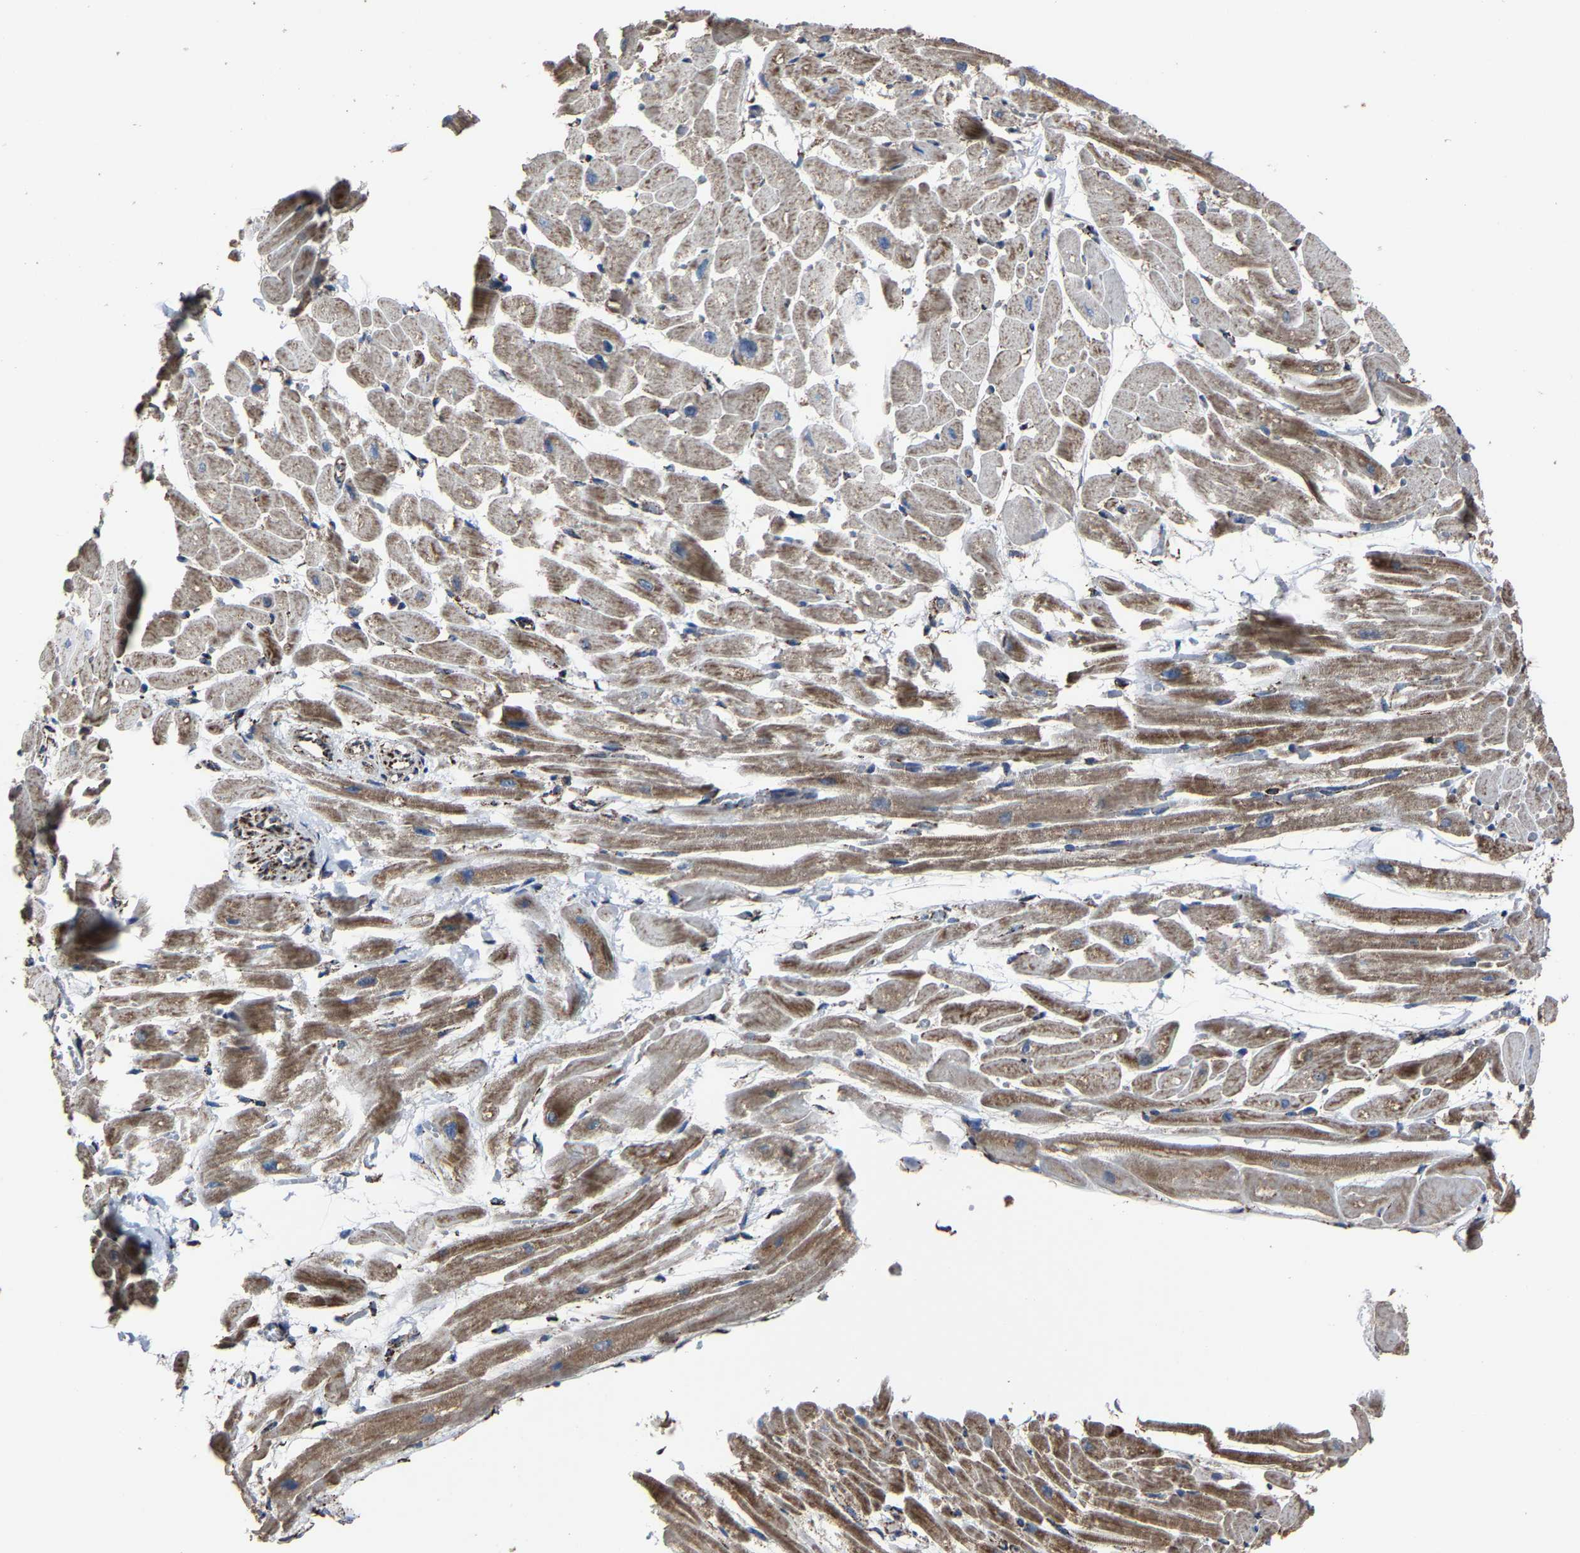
{"staining": {"intensity": "moderate", "quantity": "25%-75%", "location": "cytoplasmic/membranous"}, "tissue": "heart muscle", "cell_type": "Cardiomyocytes", "image_type": "normal", "snomed": [{"axis": "morphology", "description": "Normal tissue, NOS"}, {"axis": "topography", "description": "Heart"}], "caption": "Approximately 25%-75% of cardiomyocytes in benign human heart muscle exhibit moderate cytoplasmic/membranous protein expression as visualized by brown immunohistochemical staining.", "gene": "NDUFV3", "patient": {"sex": "male", "age": 45}}